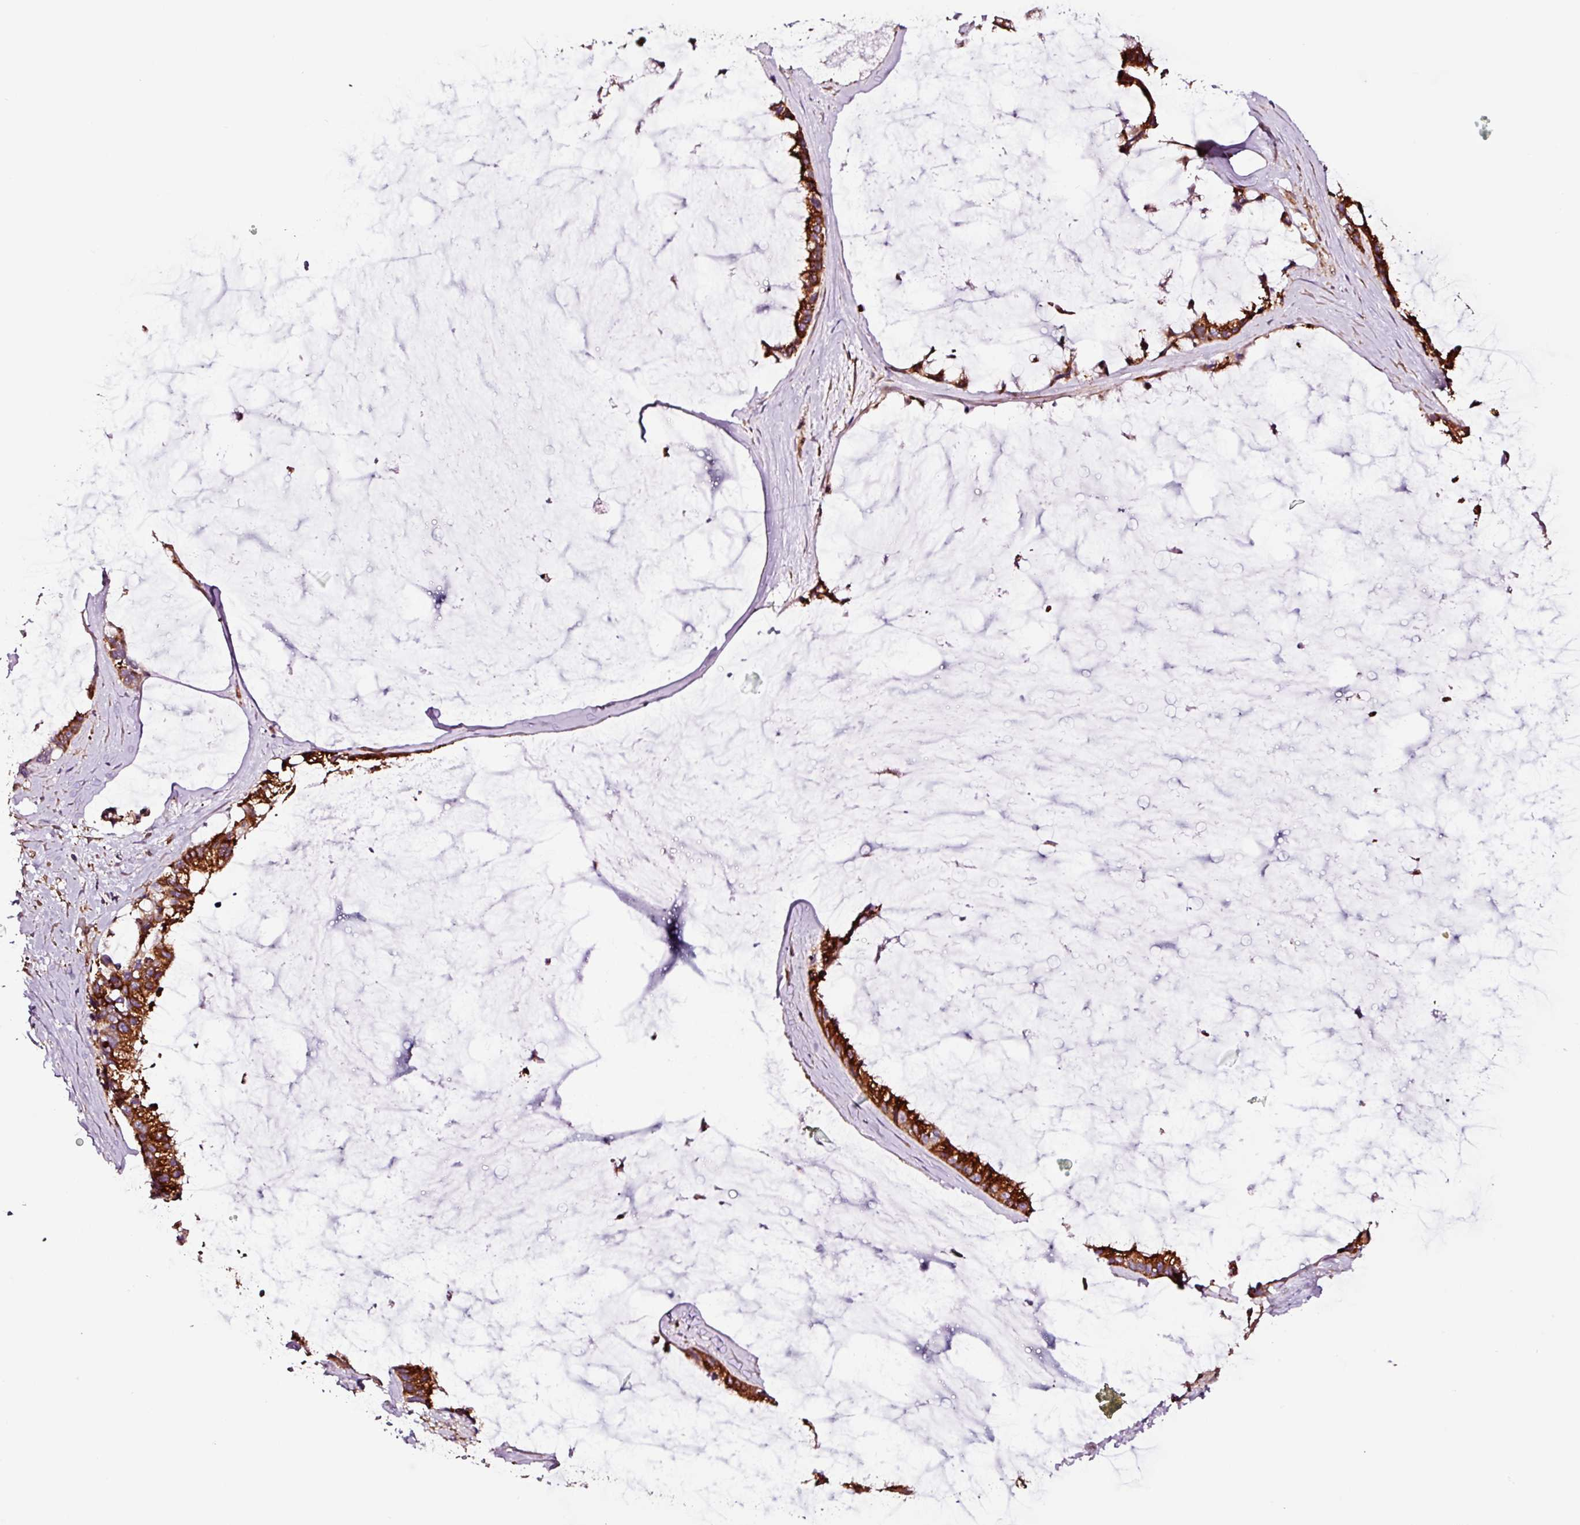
{"staining": {"intensity": "strong", "quantity": ">75%", "location": "cytoplasmic/membranous"}, "tissue": "ovarian cancer", "cell_type": "Tumor cells", "image_type": "cancer", "snomed": [{"axis": "morphology", "description": "Cystadenocarcinoma, mucinous, NOS"}, {"axis": "topography", "description": "Ovary"}], "caption": "A micrograph of human ovarian cancer (mucinous cystadenocarcinoma) stained for a protein exhibits strong cytoplasmic/membranous brown staining in tumor cells.", "gene": "METAP1", "patient": {"sex": "female", "age": 39}}